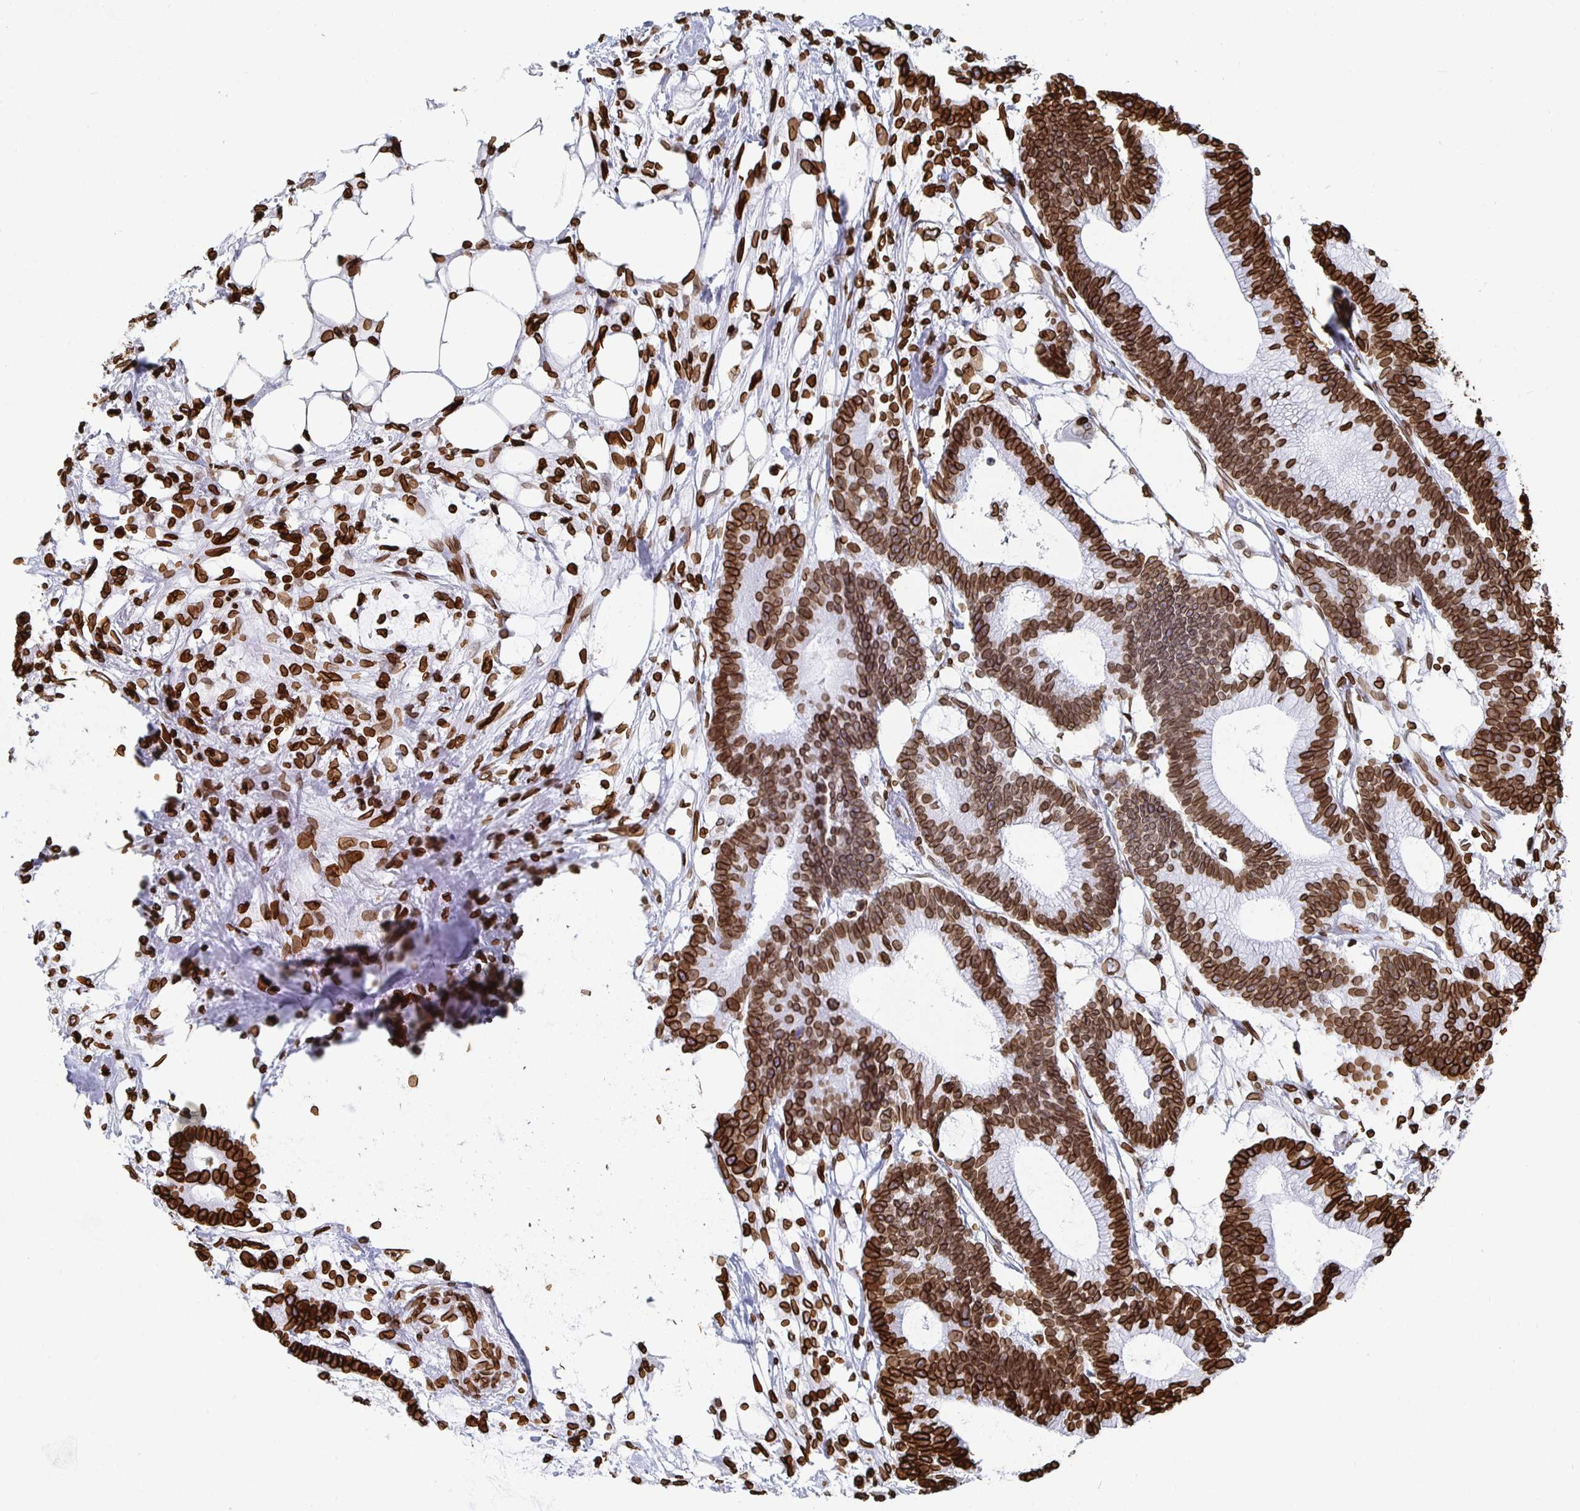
{"staining": {"intensity": "strong", "quantity": ">75%", "location": "cytoplasmic/membranous,nuclear"}, "tissue": "colorectal cancer", "cell_type": "Tumor cells", "image_type": "cancer", "snomed": [{"axis": "morphology", "description": "Adenocarcinoma, NOS"}, {"axis": "topography", "description": "Colon"}], "caption": "A brown stain labels strong cytoplasmic/membranous and nuclear staining of a protein in colorectal cancer tumor cells.", "gene": "LMNB1", "patient": {"sex": "female", "age": 78}}